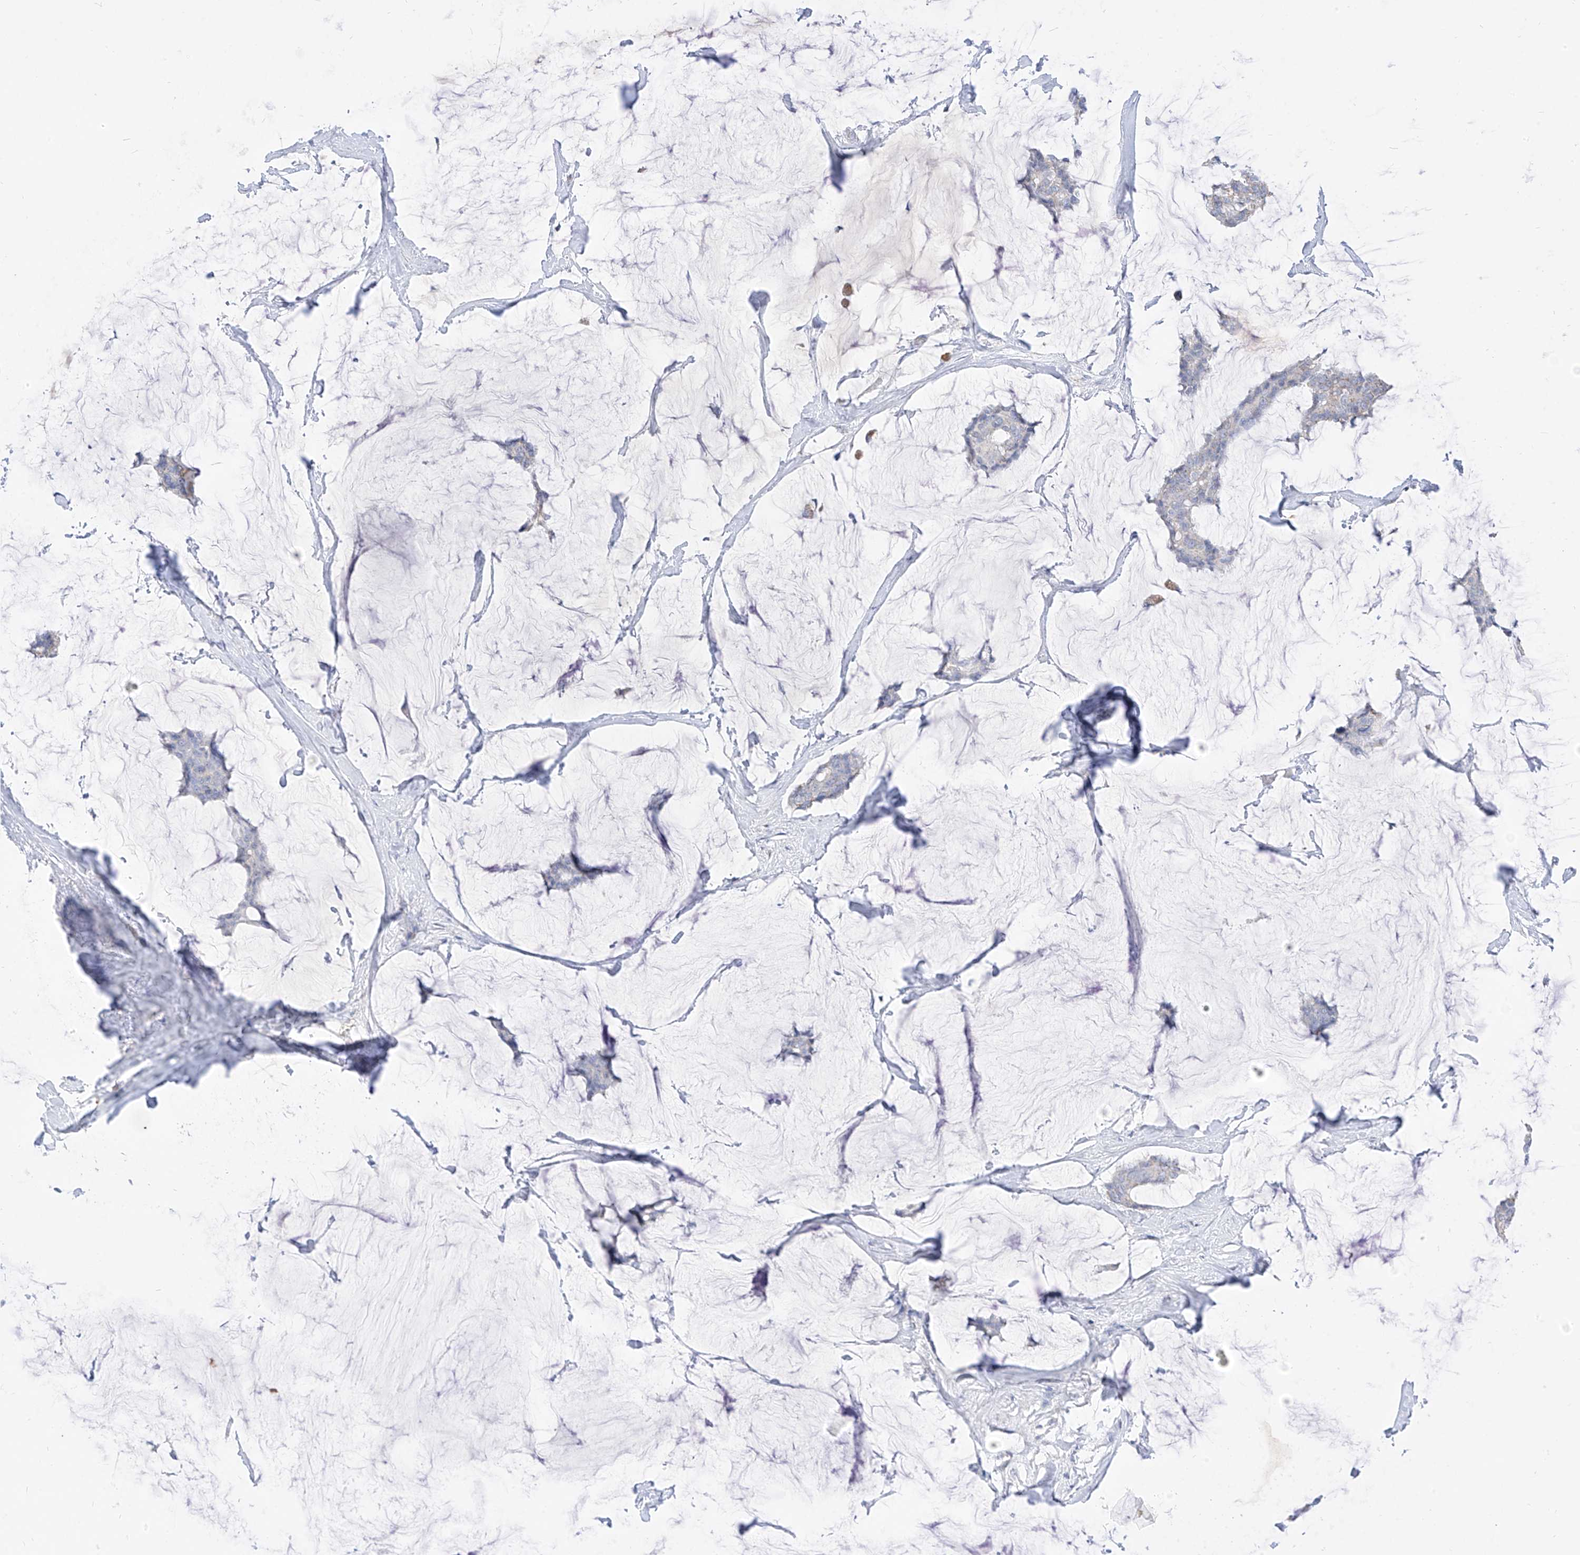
{"staining": {"intensity": "negative", "quantity": "none", "location": "none"}, "tissue": "breast cancer", "cell_type": "Tumor cells", "image_type": "cancer", "snomed": [{"axis": "morphology", "description": "Duct carcinoma"}, {"axis": "topography", "description": "Breast"}], "caption": "Immunohistochemical staining of breast cancer exhibits no significant positivity in tumor cells.", "gene": "RASA2", "patient": {"sex": "female", "age": 93}}